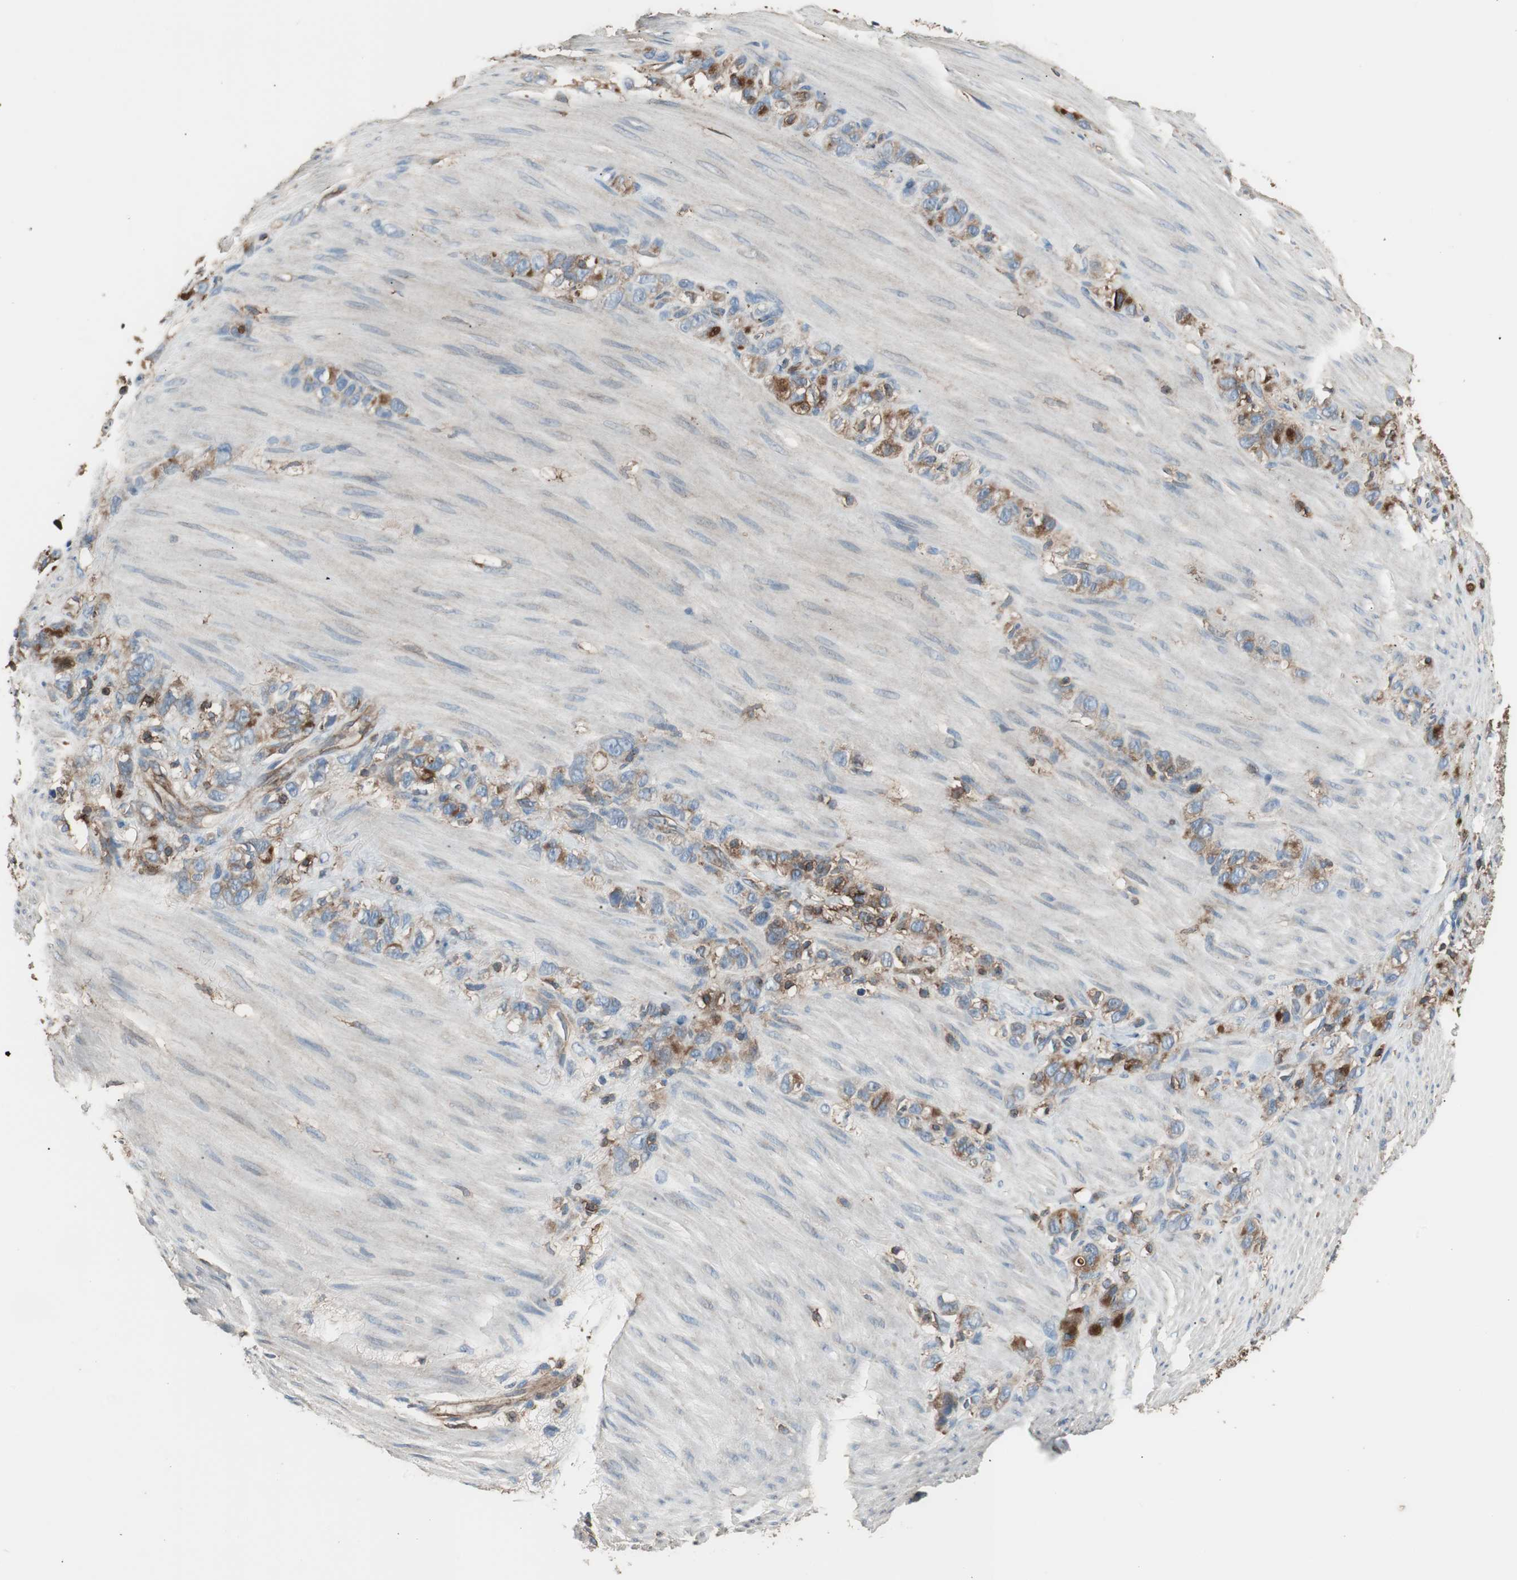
{"staining": {"intensity": "moderate", "quantity": "25%-75%", "location": "cytoplasmic/membranous"}, "tissue": "stomach cancer", "cell_type": "Tumor cells", "image_type": "cancer", "snomed": [{"axis": "morphology", "description": "Normal tissue, NOS"}, {"axis": "morphology", "description": "Adenocarcinoma, NOS"}, {"axis": "morphology", "description": "Adenocarcinoma, High grade"}, {"axis": "topography", "description": "Stomach, upper"}, {"axis": "topography", "description": "Stomach"}], "caption": "A high-resolution image shows immunohistochemistry staining of stomach adenocarcinoma, which demonstrates moderate cytoplasmic/membranous positivity in approximately 25%-75% of tumor cells. The protein of interest is shown in brown color, while the nuclei are stained blue.", "gene": "B2M", "patient": {"sex": "female", "age": 65}}